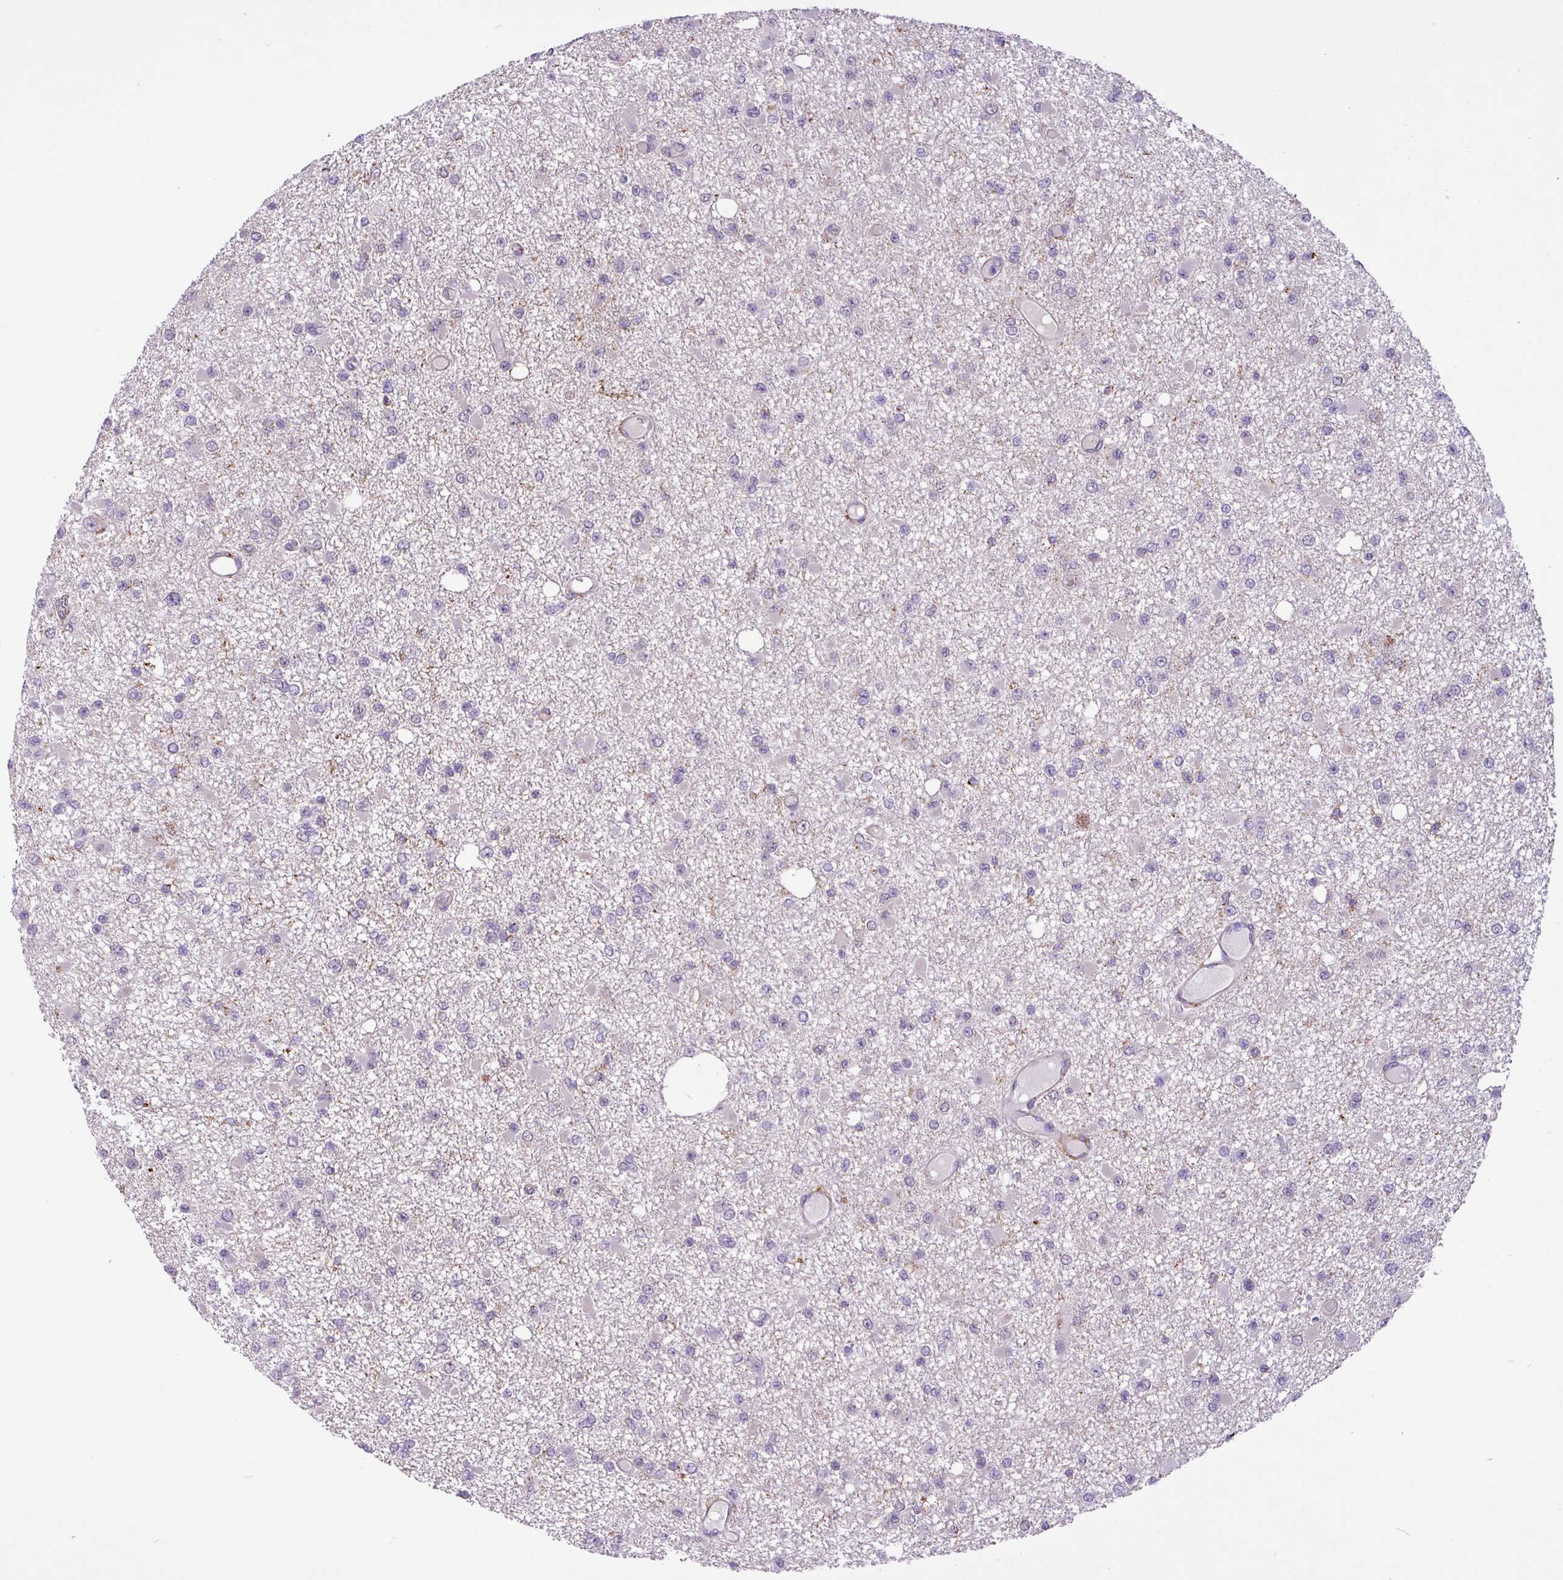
{"staining": {"intensity": "negative", "quantity": "none", "location": "none"}, "tissue": "glioma", "cell_type": "Tumor cells", "image_type": "cancer", "snomed": [{"axis": "morphology", "description": "Glioma, malignant, Low grade"}, {"axis": "topography", "description": "Brain"}], "caption": "Tumor cells are negative for brown protein staining in glioma. The staining is performed using DAB (3,3'-diaminobenzidine) brown chromogen with nuclei counter-stained in using hematoxylin.", "gene": "RPP25L", "patient": {"sex": "female", "age": 22}}